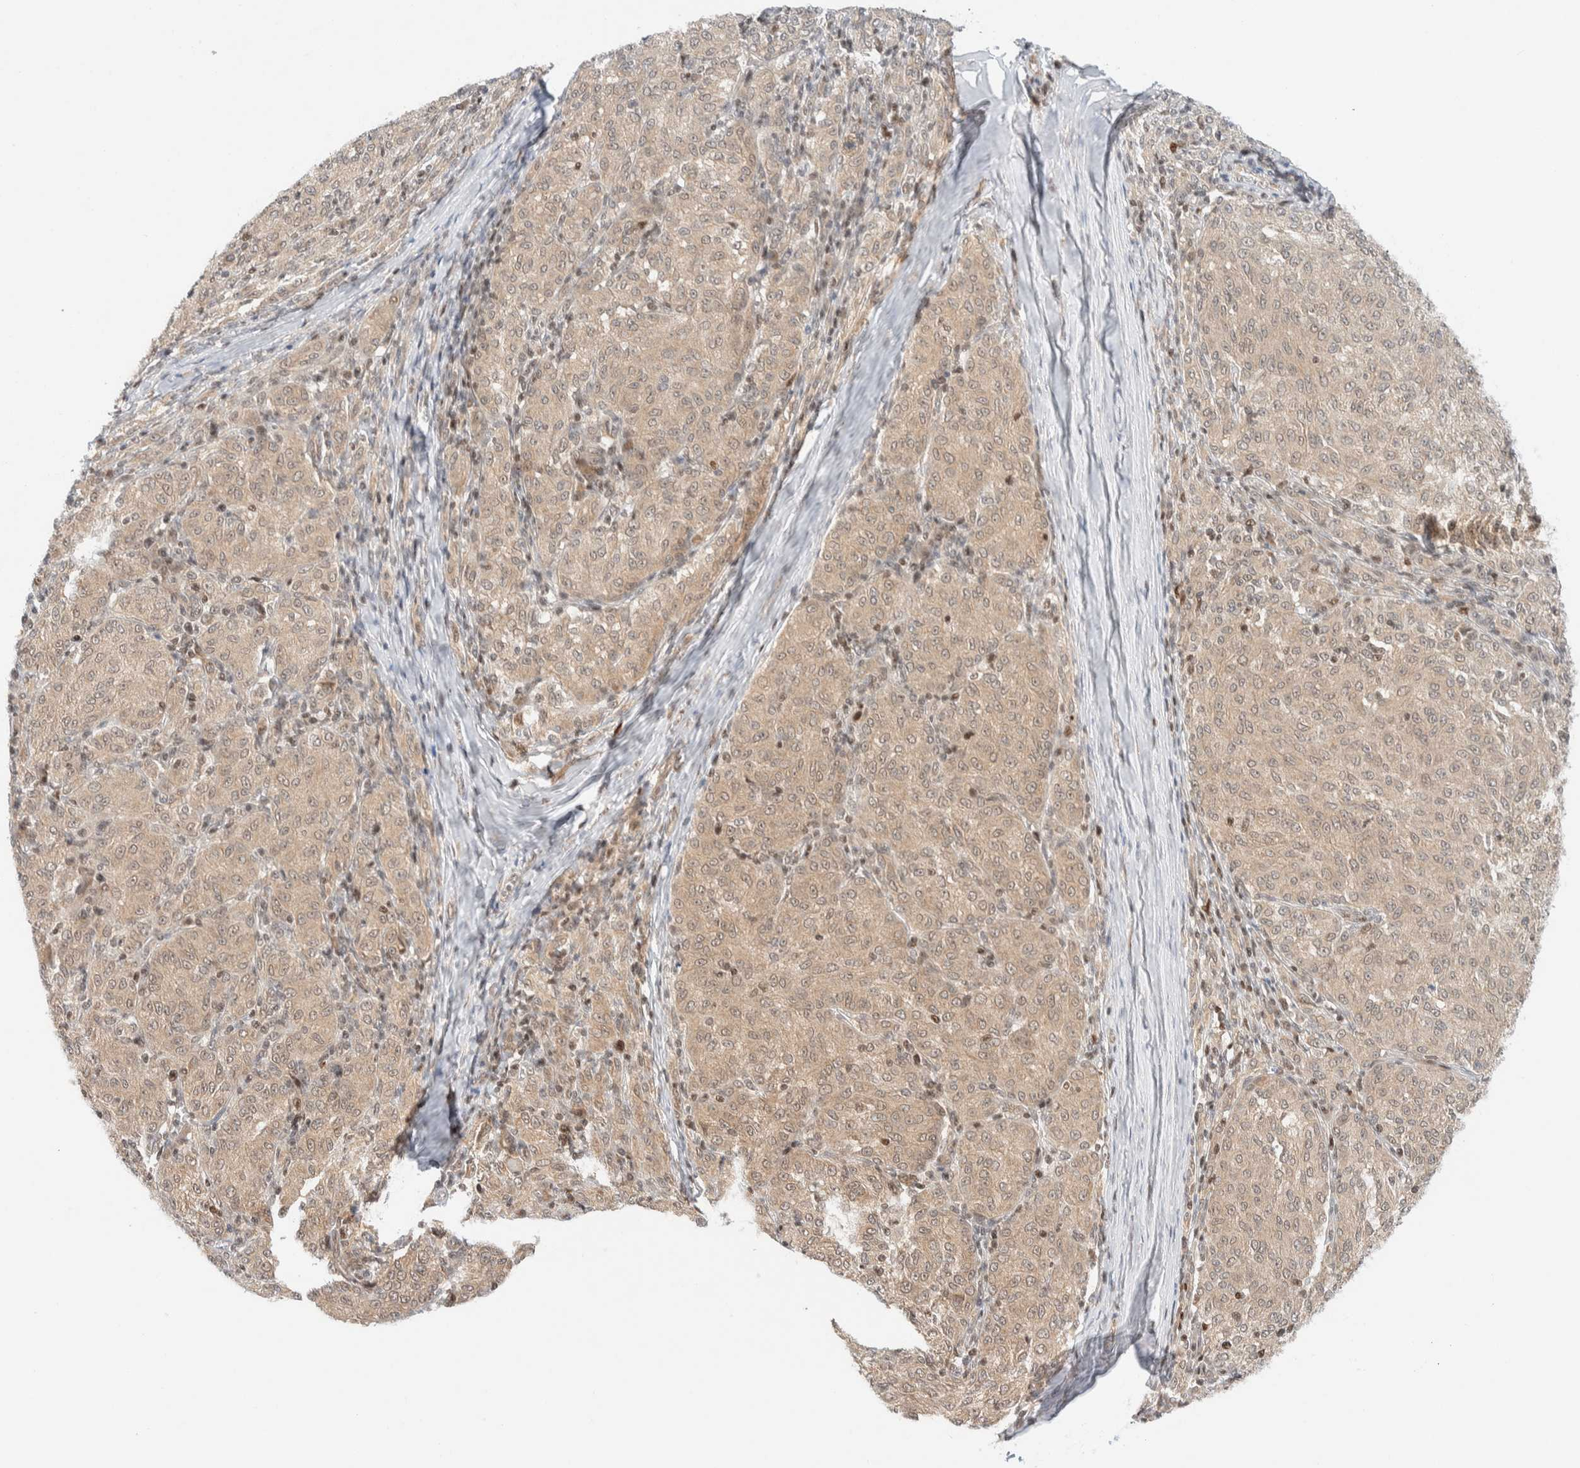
{"staining": {"intensity": "weak", "quantity": ">75%", "location": "cytoplasmic/membranous"}, "tissue": "melanoma", "cell_type": "Tumor cells", "image_type": "cancer", "snomed": [{"axis": "morphology", "description": "Malignant melanoma, NOS"}, {"axis": "topography", "description": "Skin"}], "caption": "This image exhibits immunohistochemistry staining of melanoma, with low weak cytoplasmic/membranous staining in approximately >75% of tumor cells.", "gene": "C8orf76", "patient": {"sex": "female", "age": 72}}